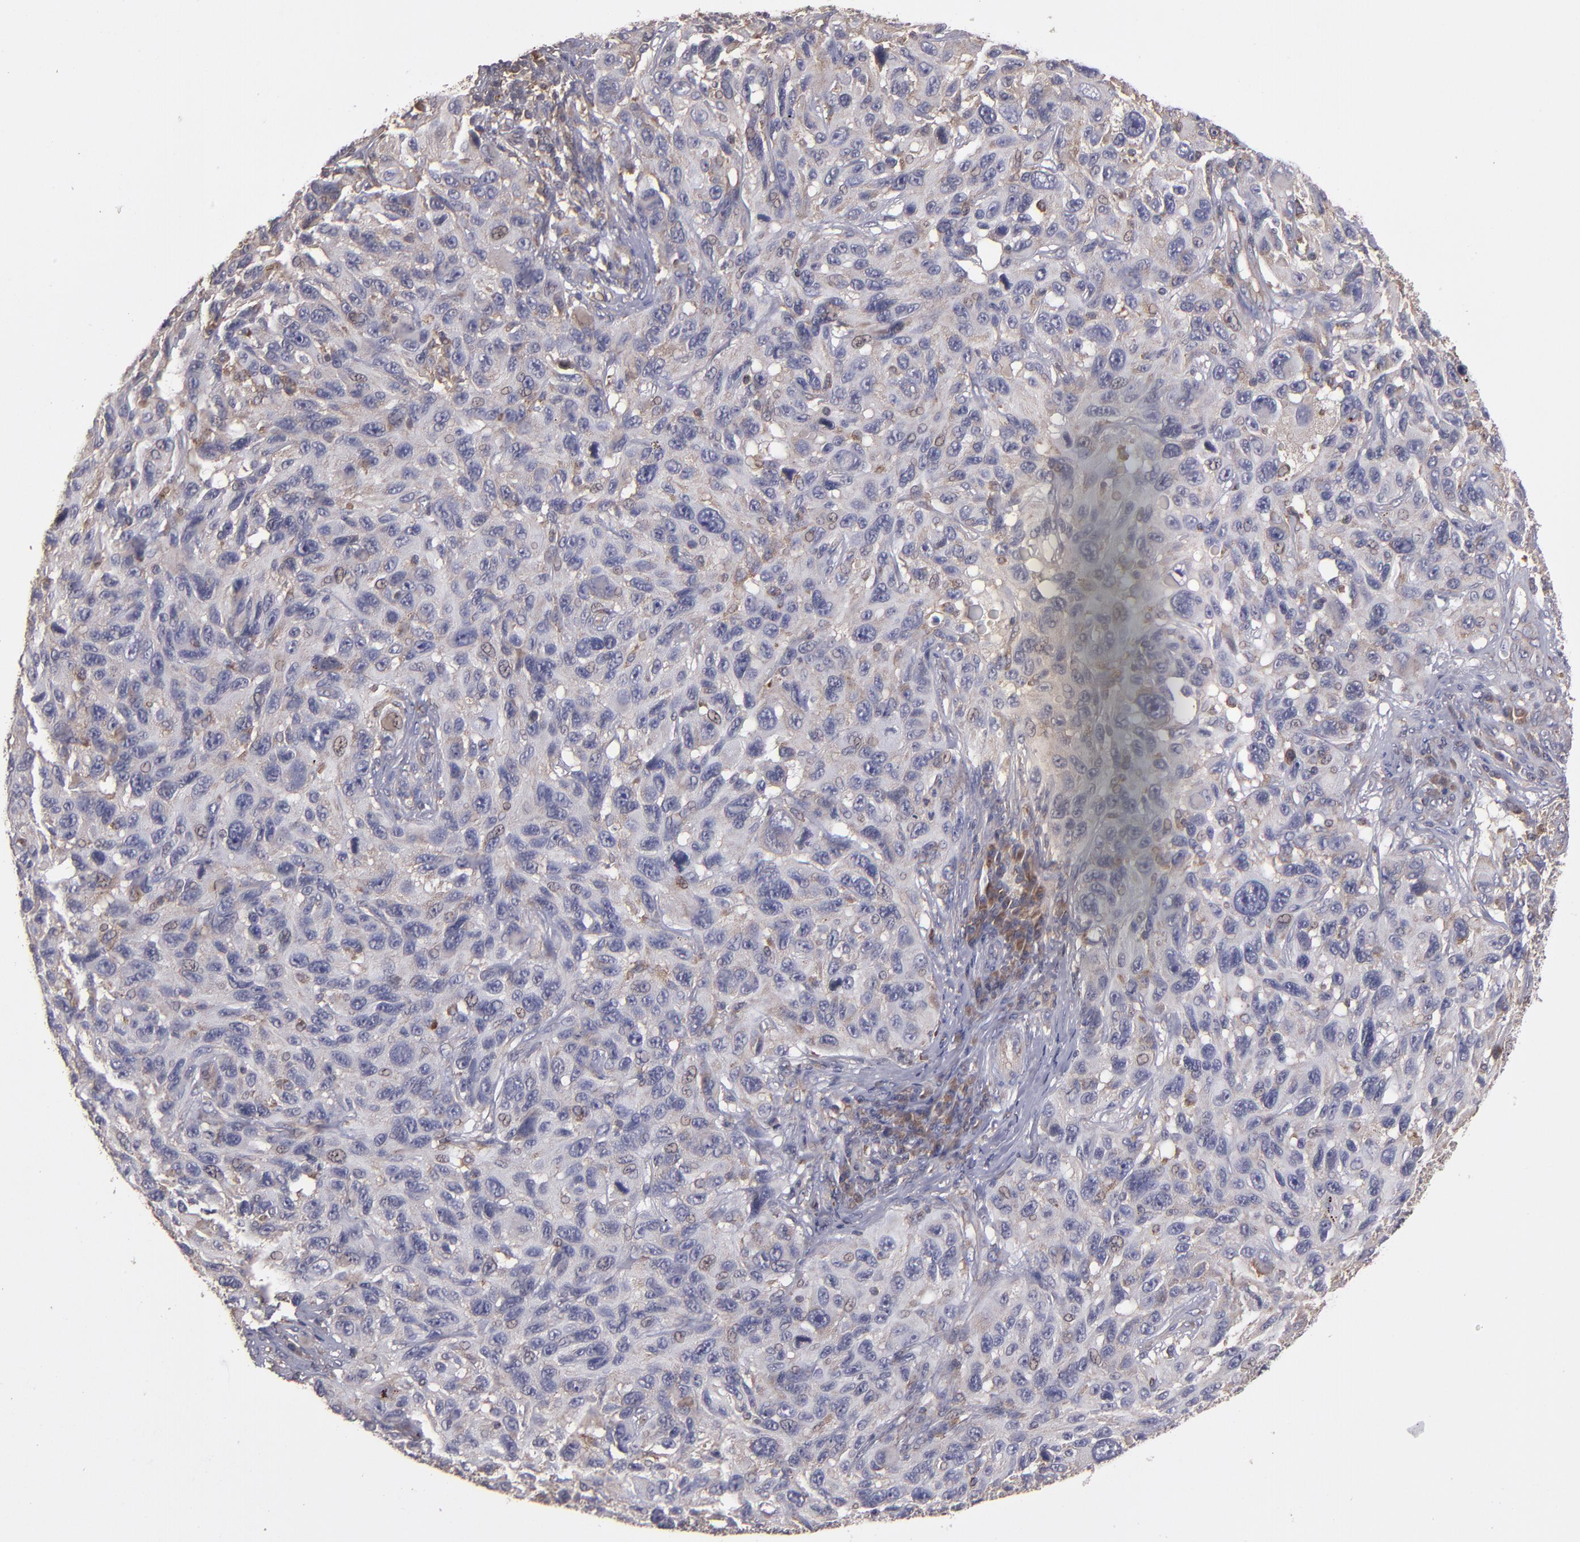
{"staining": {"intensity": "weak", "quantity": "<25%", "location": "cytoplasmic/membranous"}, "tissue": "melanoma", "cell_type": "Tumor cells", "image_type": "cancer", "snomed": [{"axis": "morphology", "description": "Malignant melanoma, NOS"}, {"axis": "topography", "description": "Skin"}], "caption": "Protein analysis of malignant melanoma exhibits no significant positivity in tumor cells.", "gene": "NF2", "patient": {"sex": "male", "age": 53}}